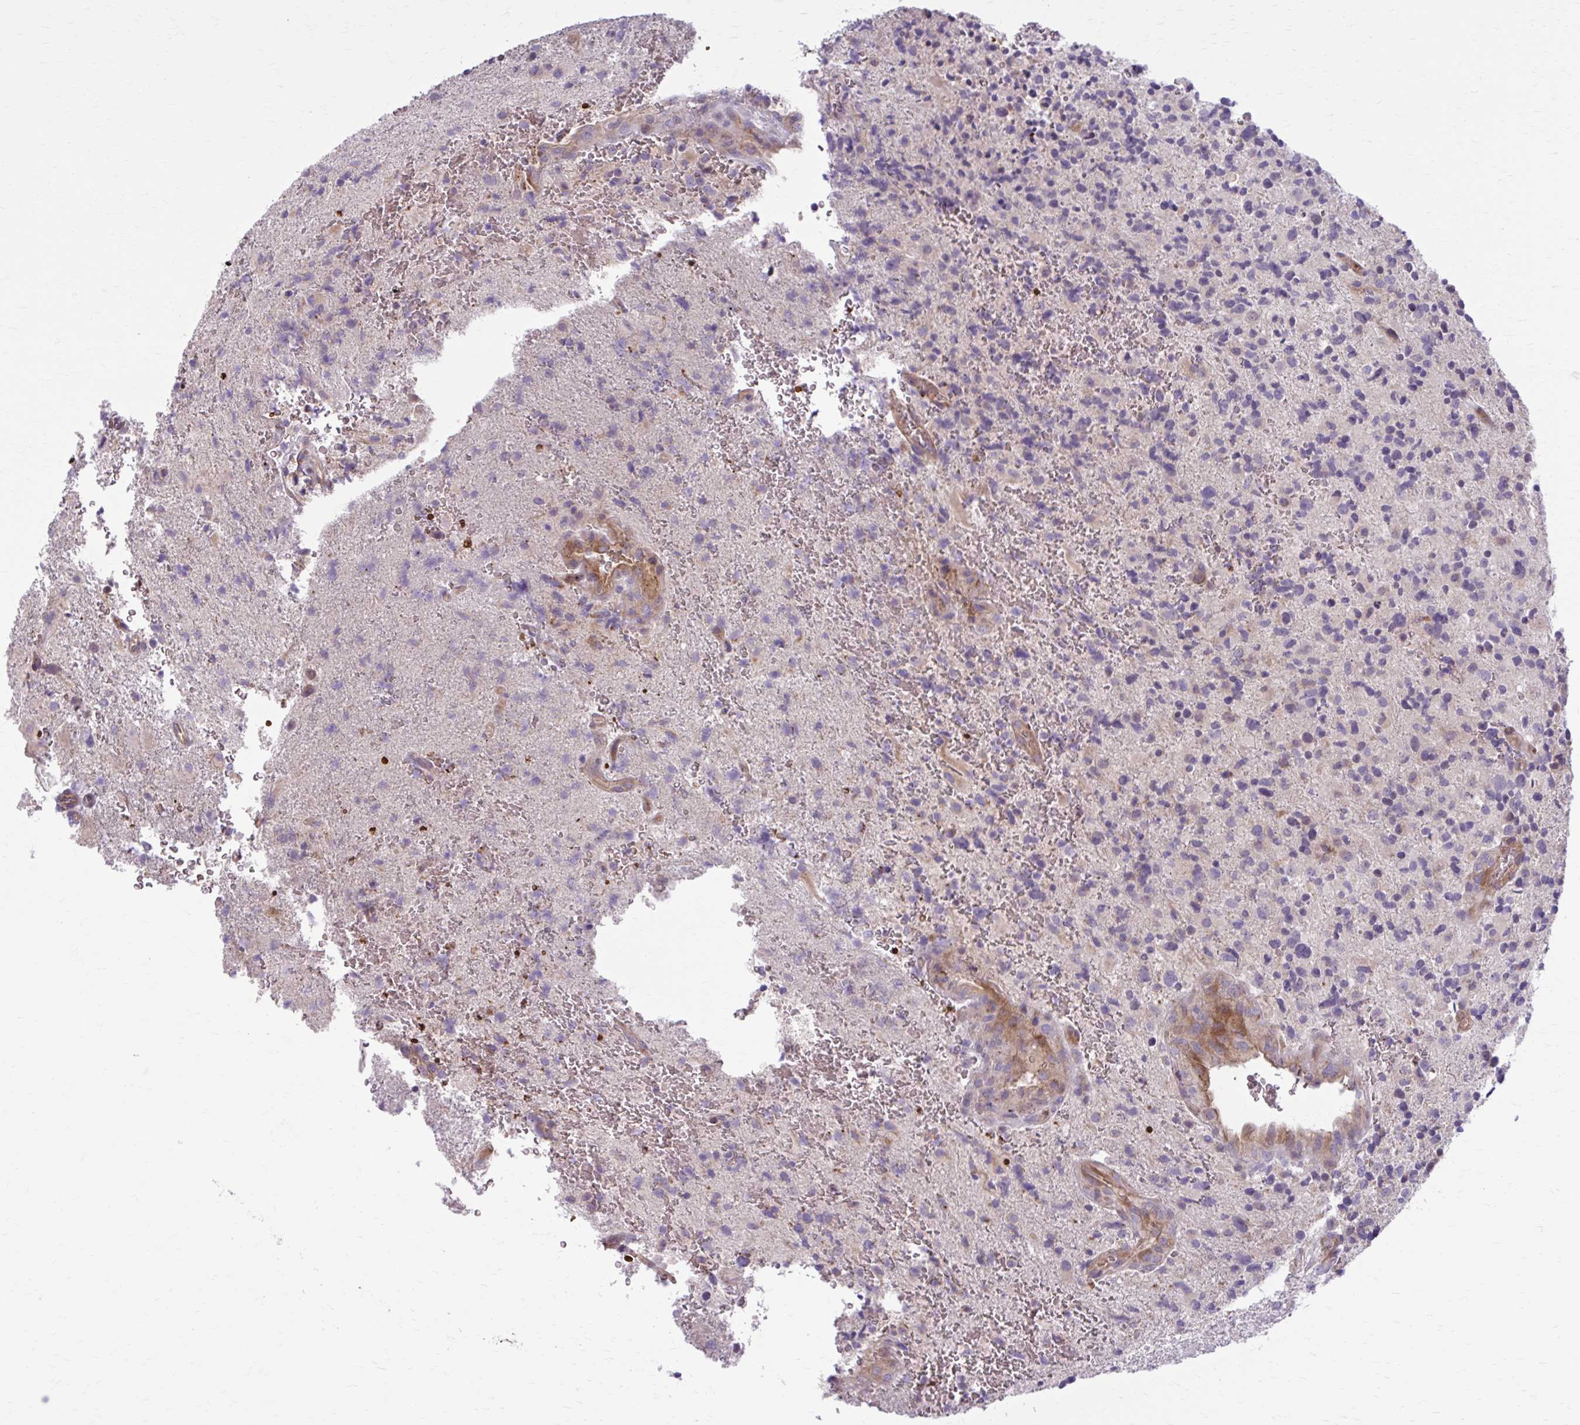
{"staining": {"intensity": "negative", "quantity": "none", "location": "none"}, "tissue": "glioma", "cell_type": "Tumor cells", "image_type": "cancer", "snomed": [{"axis": "morphology", "description": "Glioma, malignant, High grade"}, {"axis": "topography", "description": "Brain"}], "caption": "A high-resolution image shows immunohistochemistry (IHC) staining of glioma, which reveals no significant expression in tumor cells. (DAB immunohistochemistry (IHC) visualized using brightfield microscopy, high magnification).", "gene": "SNF8", "patient": {"sex": "male", "age": 53}}